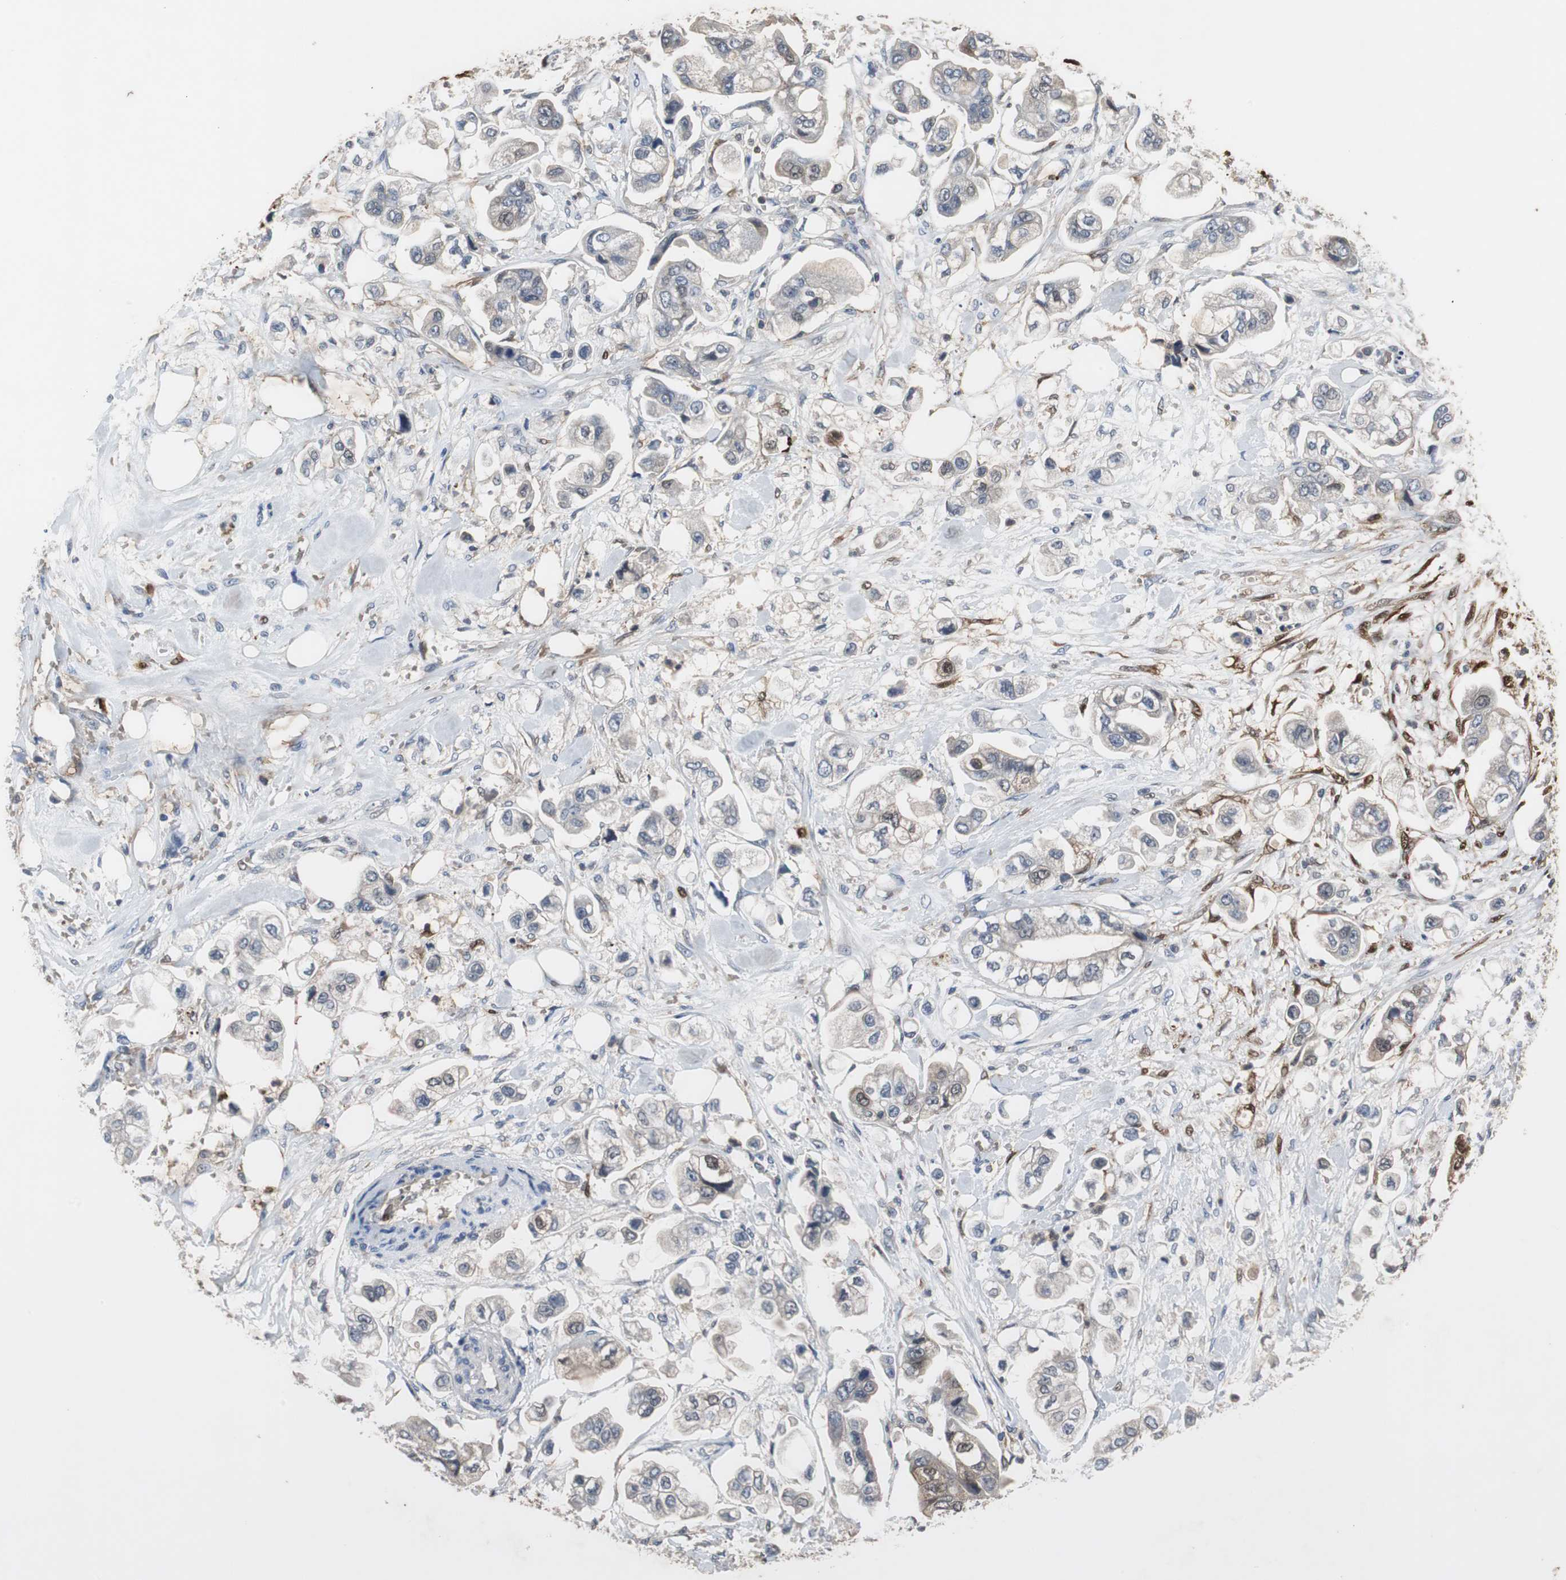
{"staining": {"intensity": "weak", "quantity": "<25%", "location": "cytoplasmic/membranous"}, "tissue": "stomach cancer", "cell_type": "Tumor cells", "image_type": "cancer", "snomed": [{"axis": "morphology", "description": "Adenocarcinoma, NOS"}, {"axis": "topography", "description": "Stomach"}], "caption": "Protein analysis of adenocarcinoma (stomach) exhibits no significant positivity in tumor cells.", "gene": "CALB2", "patient": {"sex": "male", "age": 62}}